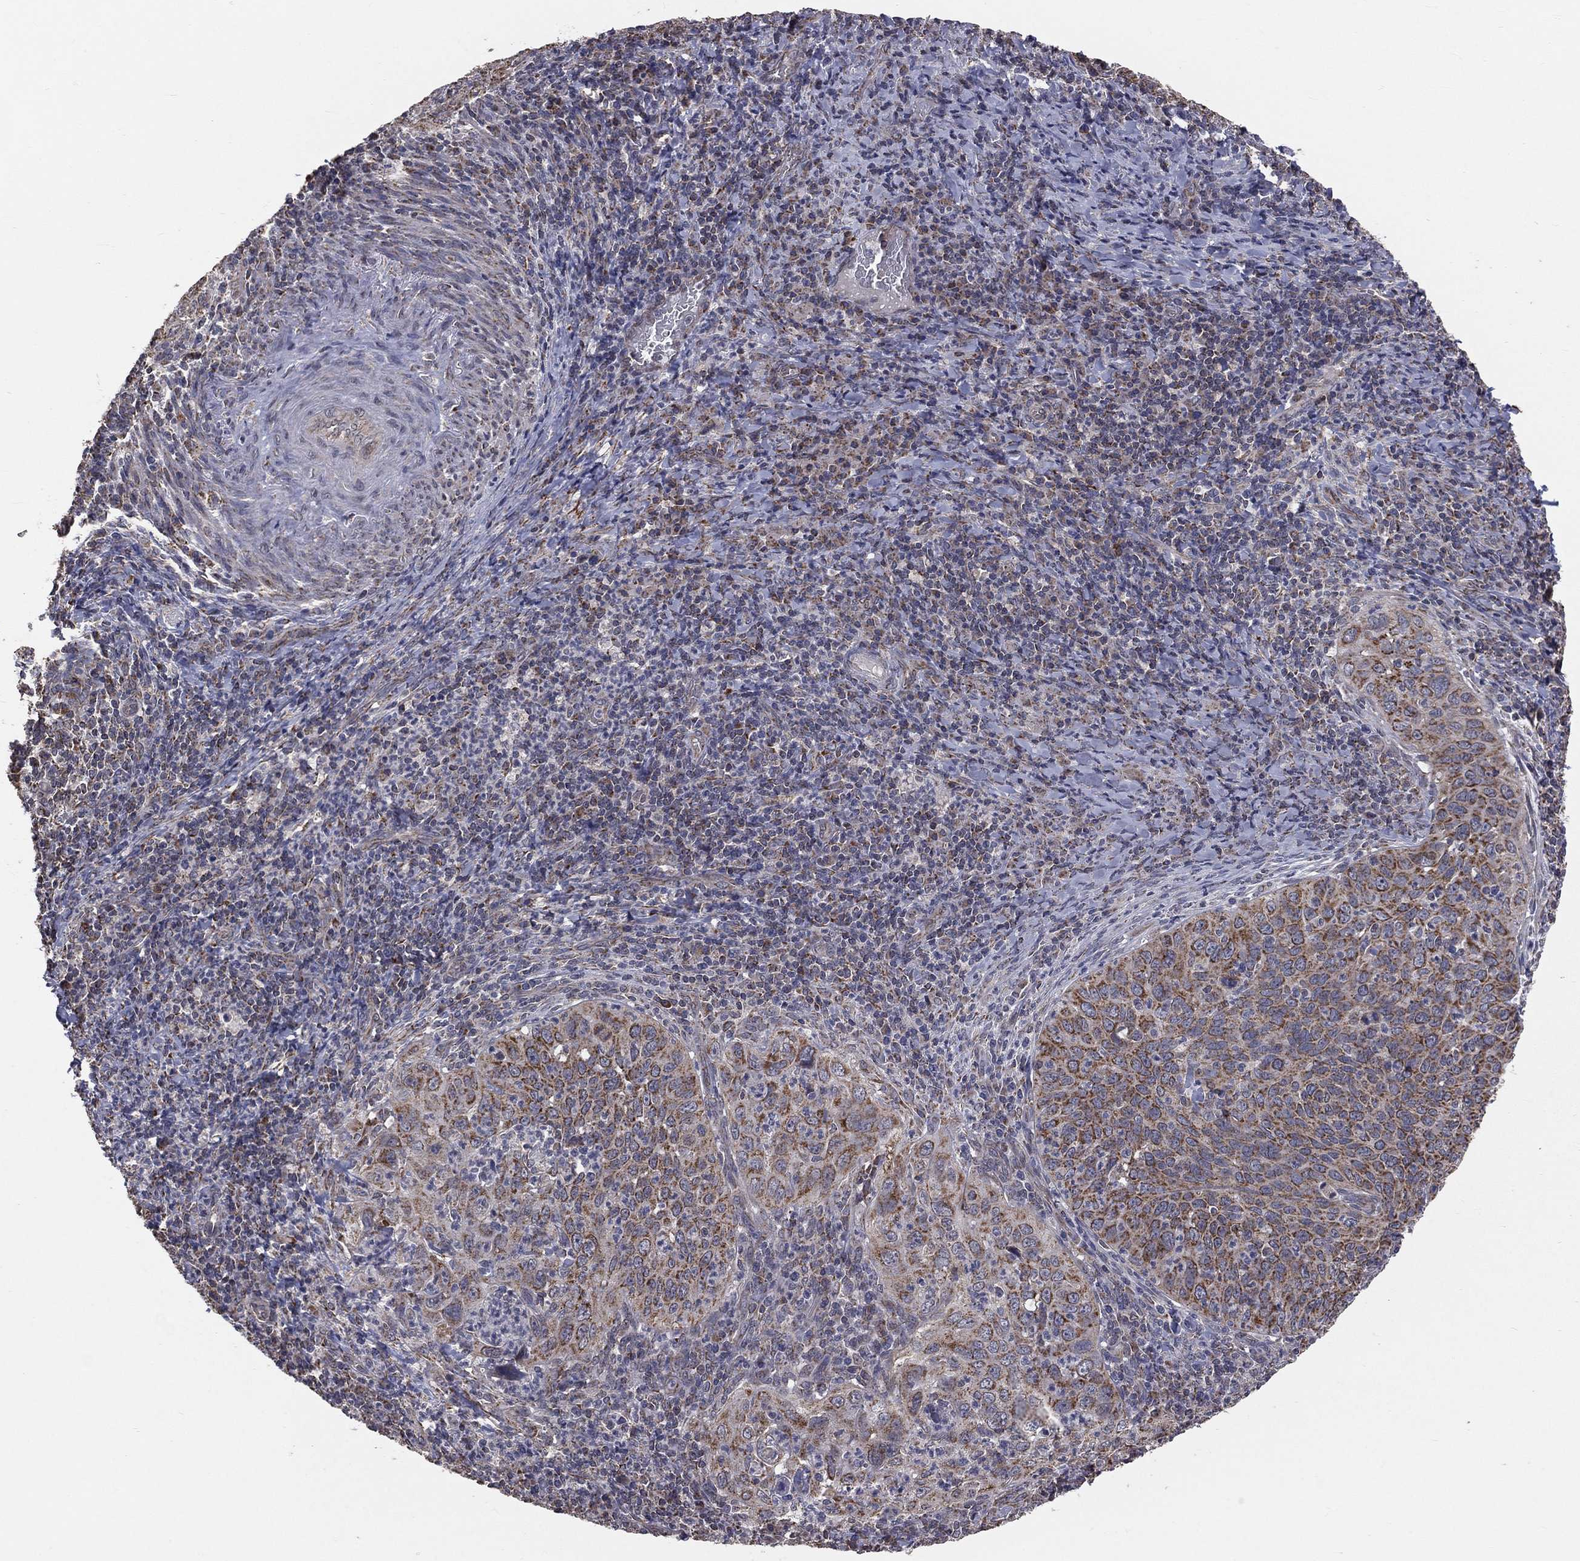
{"staining": {"intensity": "moderate", "quantity": ">75%", "location": "cytoplasmic/membranous"}, "tissue": "cervical cancer", "cell_type": "Tumor cells", "image_type": "cancer", "snomed": [{"axis": "morphology", "description": "Squamous cell carcinoma, NOS"}, {"axis": "topography", "description": "Cervix"}], "caption": "Immunohistochemistry (IHC) of human squamous cell carcinoma (cervical) shows medium levels of moderate cytoplasmic/membranous staining in about >75% of tumor cells. The staining was performed using DAB (3,3'-diaminobenzidine), with brown indicating positive protein expression. Nuclei are stained blue with hematoxylin.", "gene": "MRPL46", "patient": {"sex": "female", "age": 26}}